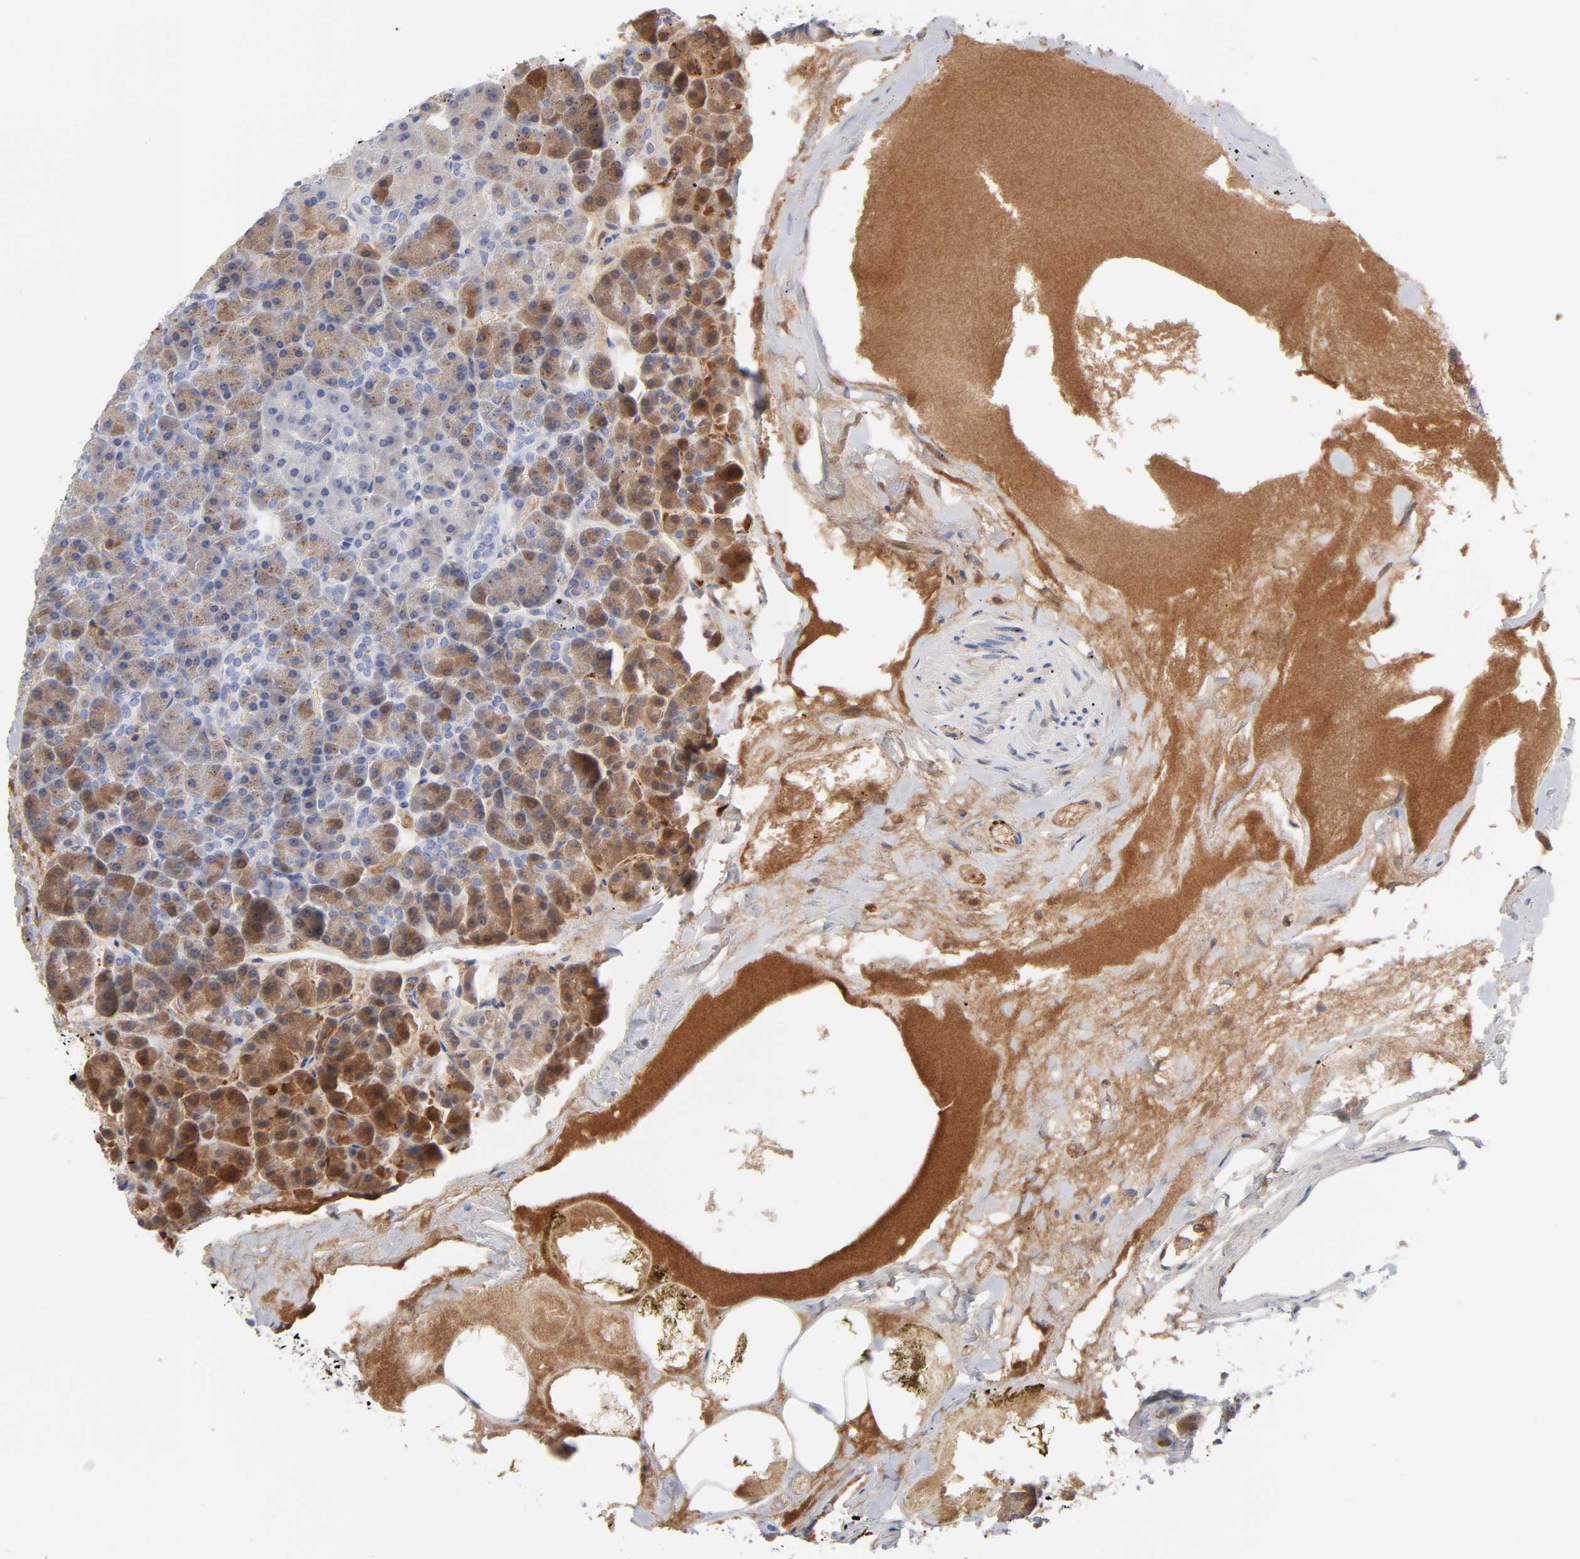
{"staining": {"intensity": "moderate", "quantity": ">75%", "location": "cytoplasmic/membranous"}, "tissue": "pancreas", "cell_type": "Exocrine glandular cells", "image_type": "normal", "snomed": [{"axis": "morphology", "description": "Normal tissue, NOS"}, {"axis": "topography", "description": "Pancreas"}], "caption": "Brown immunohistochemical staining in unremarkable human pancreas shows moderate cytoplasmic/membranous expression in about >75% of exocrine glandular cells.", "gene": "PLAT", "patient": {"sex": "female", "age": 35}}